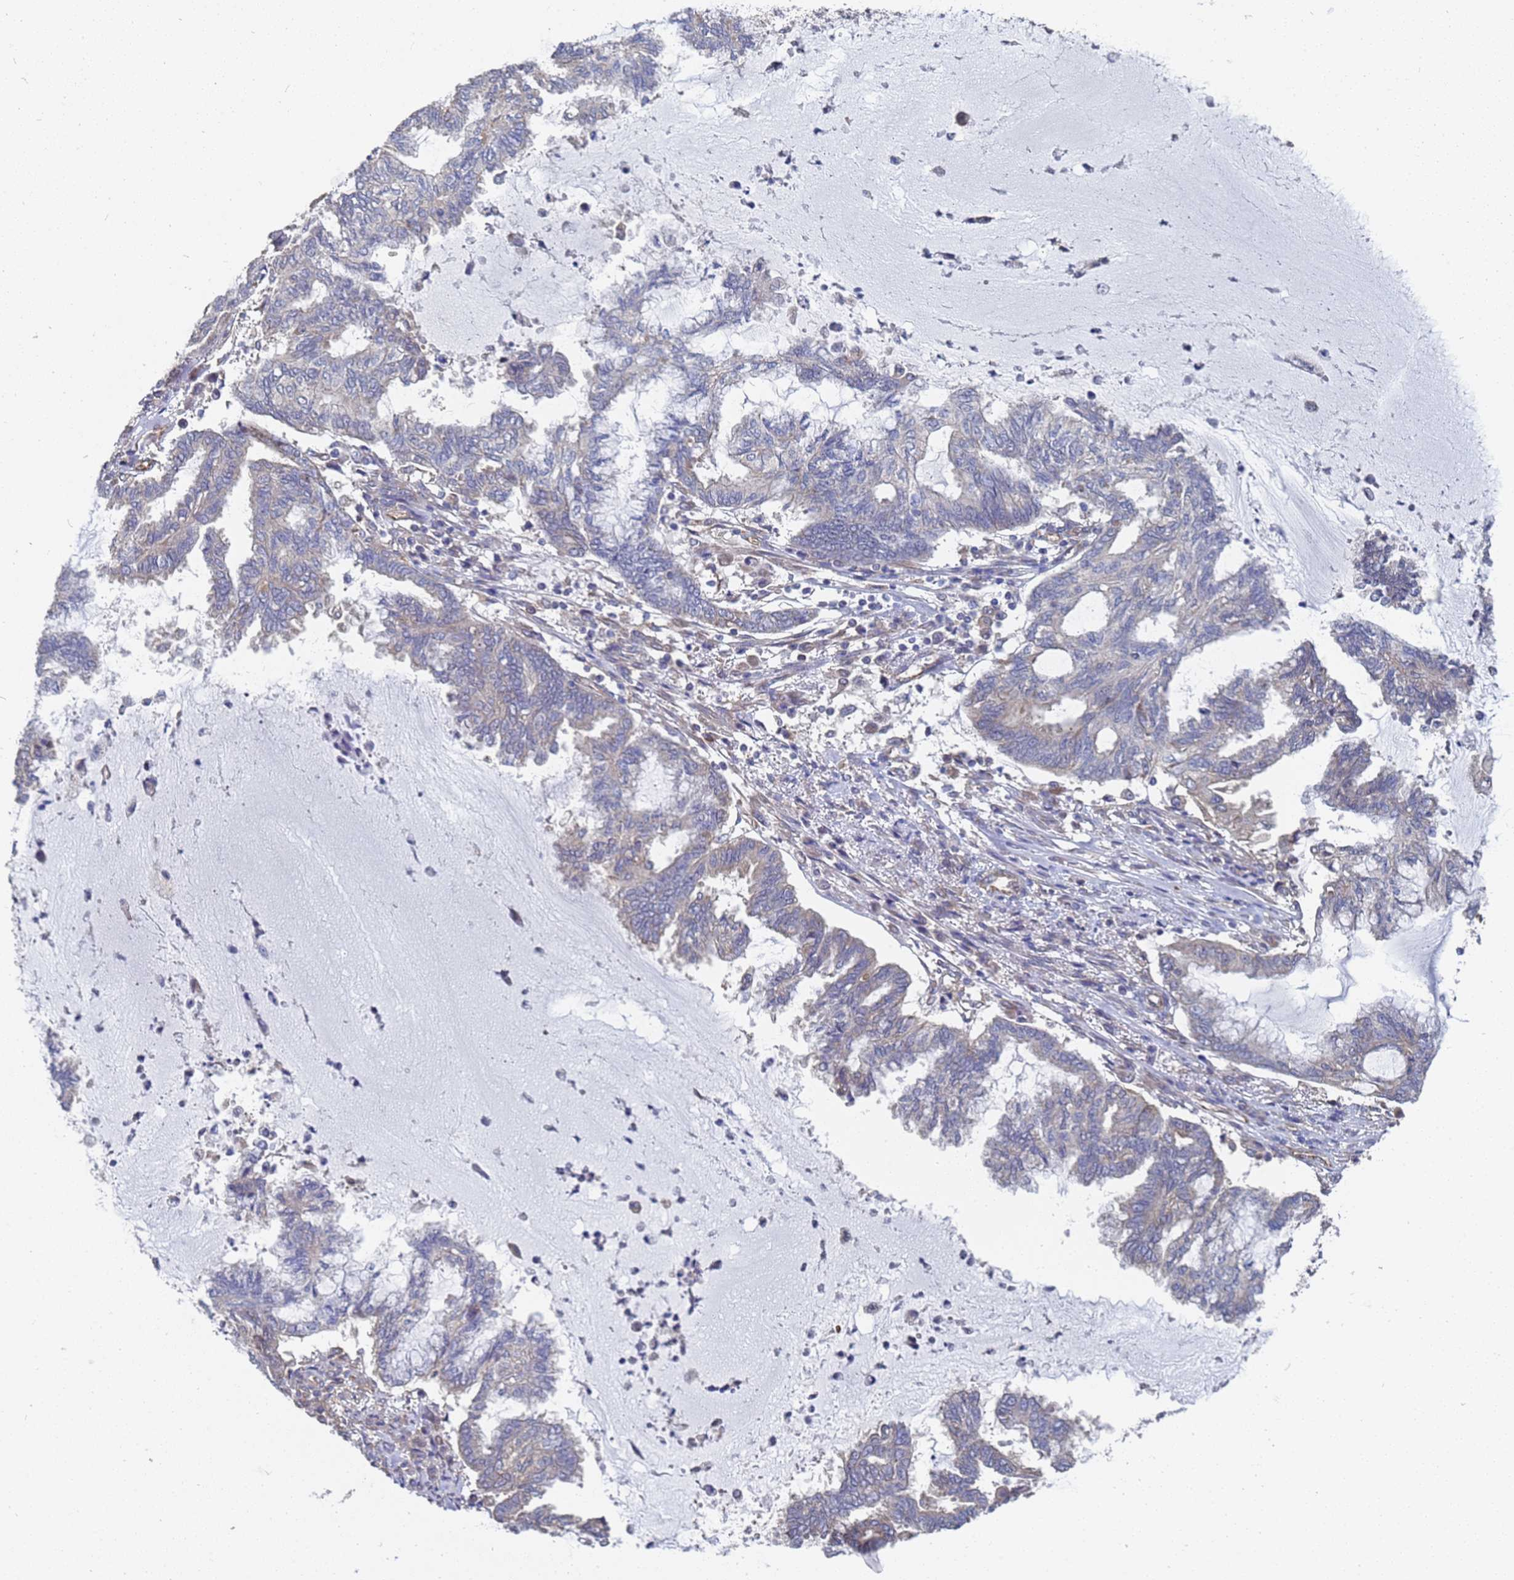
{"staining": {"intensity": "negative", "quantity": "none", "location": "none"}, "tissue": "endometrial cancer", "cell_type": "Tumor cells", "image_type": "cancer", "snomed": [{"axis": "morphology", "description": "Adenocarcinoma, NOS"}, {"axis": "topography", "description": "Endometrium"}], "caption": "This is an immunohistochemistry (IHC) micrograph of human adenocarcinoma (endometrial). There is no positivity in tumor cells.", "gene": "ALS2CL", "patient": {"sex": "female", "age": 86}}